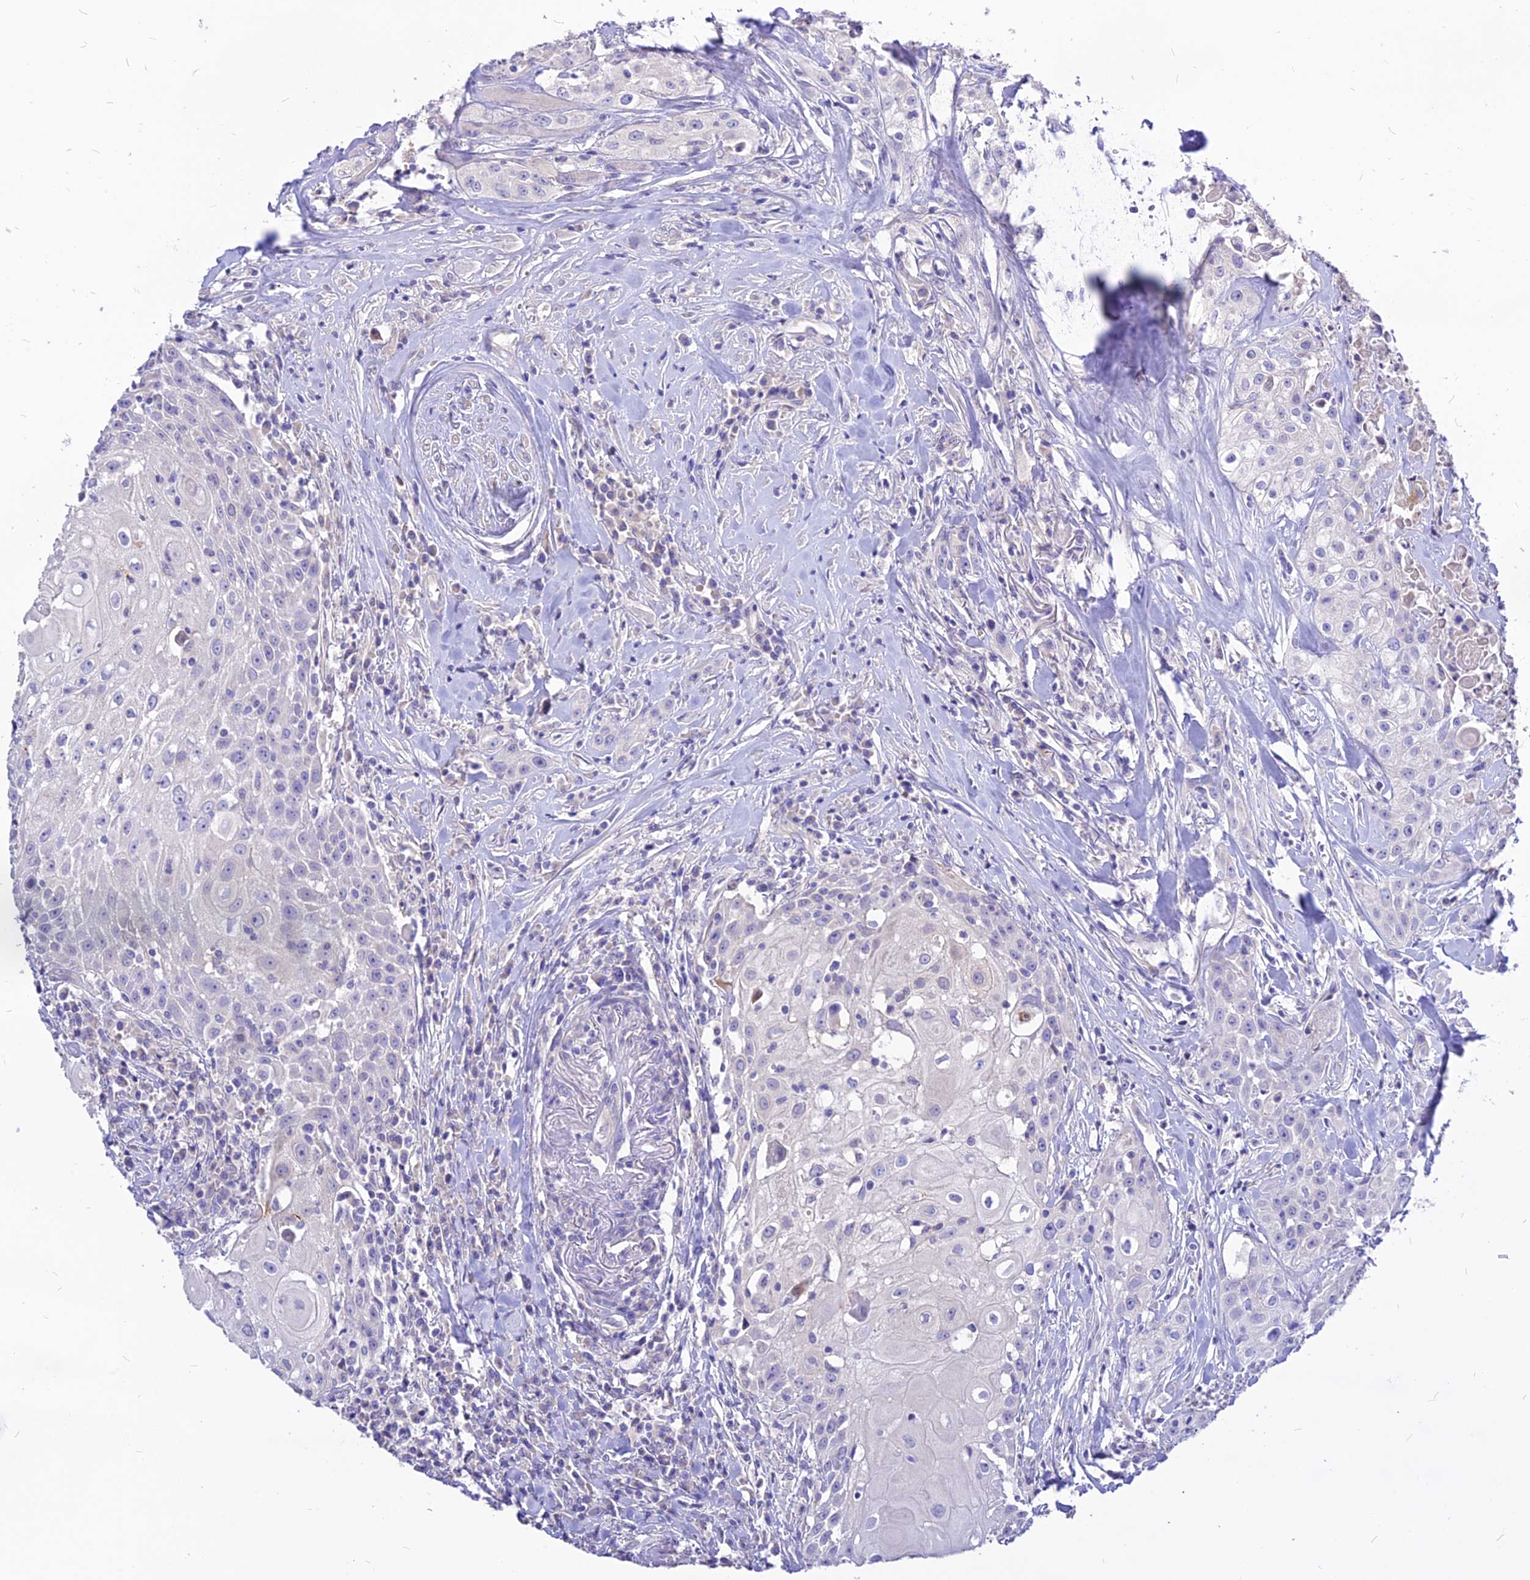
{"staining": {"intensity": "negative", "quantity": "none", "location": "none"}, "tissue": "head and neck cancer", "cell_type": "Tumor cells", "image_type": "cancer", "snomed": [{"axis": "morphology", "description": "Squamous cell carcinoma, NOS"}, {"axis": "topography", "description": "Oral tissue"}, {"axis": "topography", "description": "Head-Neck"}], "caption": "High power microscopy photomicrograph of an IHC histopathology image of head and neck cancer, revealing no significant expression in tumor cells. The staining was performed using DAB to visualize the protein expression in brown, while the nuclei were stained in blue with hematoxylin (Magnification: 20x).", "gene": "CZIB", "patient": {"sex": "female", "age": 82}}